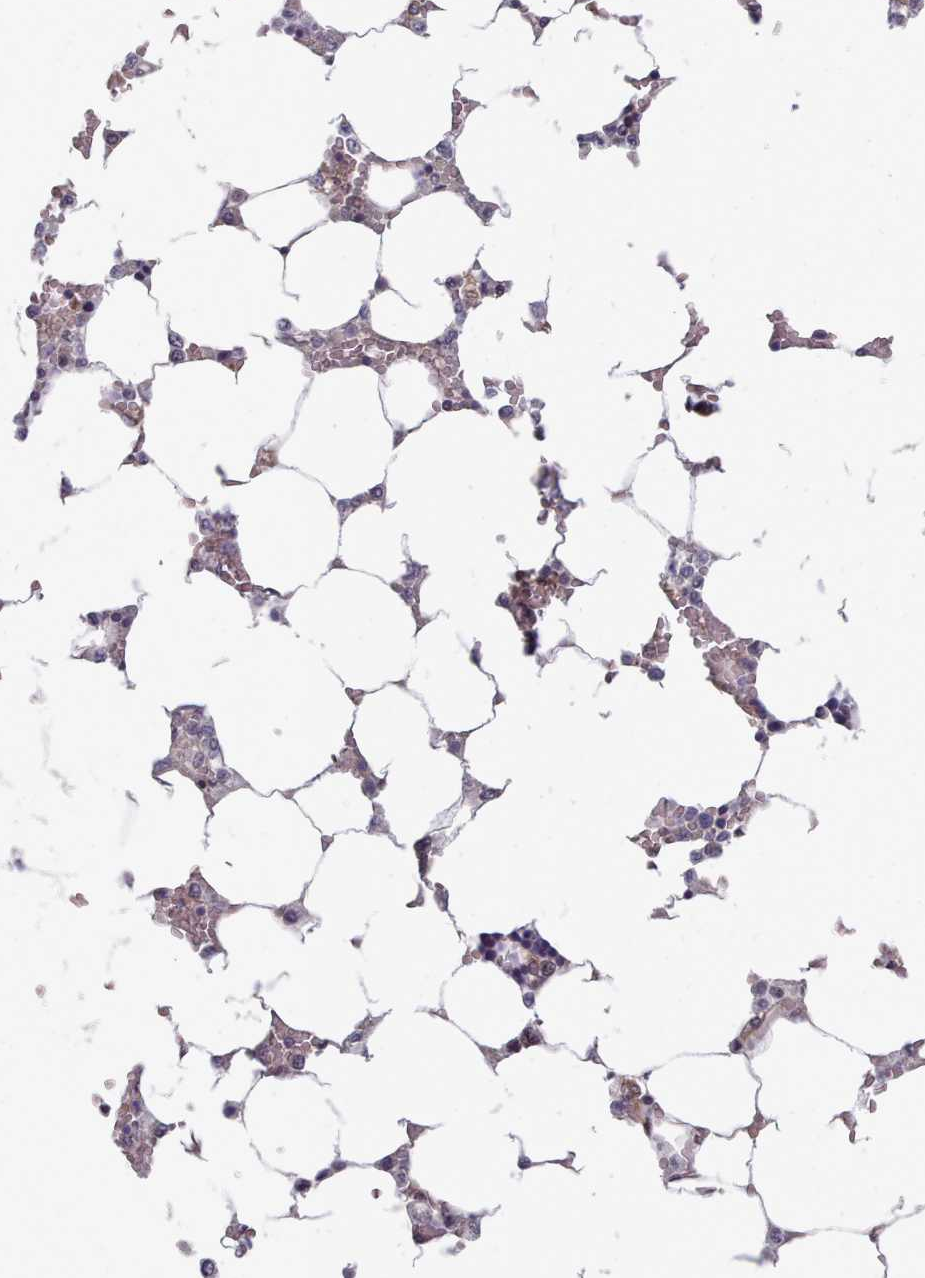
{"staining": {"intensity": "strong", "quantity": "<25%", "location": "nuclear"}, "tissue": "bone marrow", "cell_type": "Hematopoietic cells", "image_type": "normal", "snomed": [{"axis": "morphology", "description": "Normal tissue, NOS"}, {"axis": "topography", "description": "Bone marrow"}], "caption": "About <25% of hematopoietic cells in normal human bone marrow exhibit strong nuclear protein staining as visualized by brown immunohistochemical staining.", "gene": "GINS1", "patient": {"sex": "male", "age": 64}}